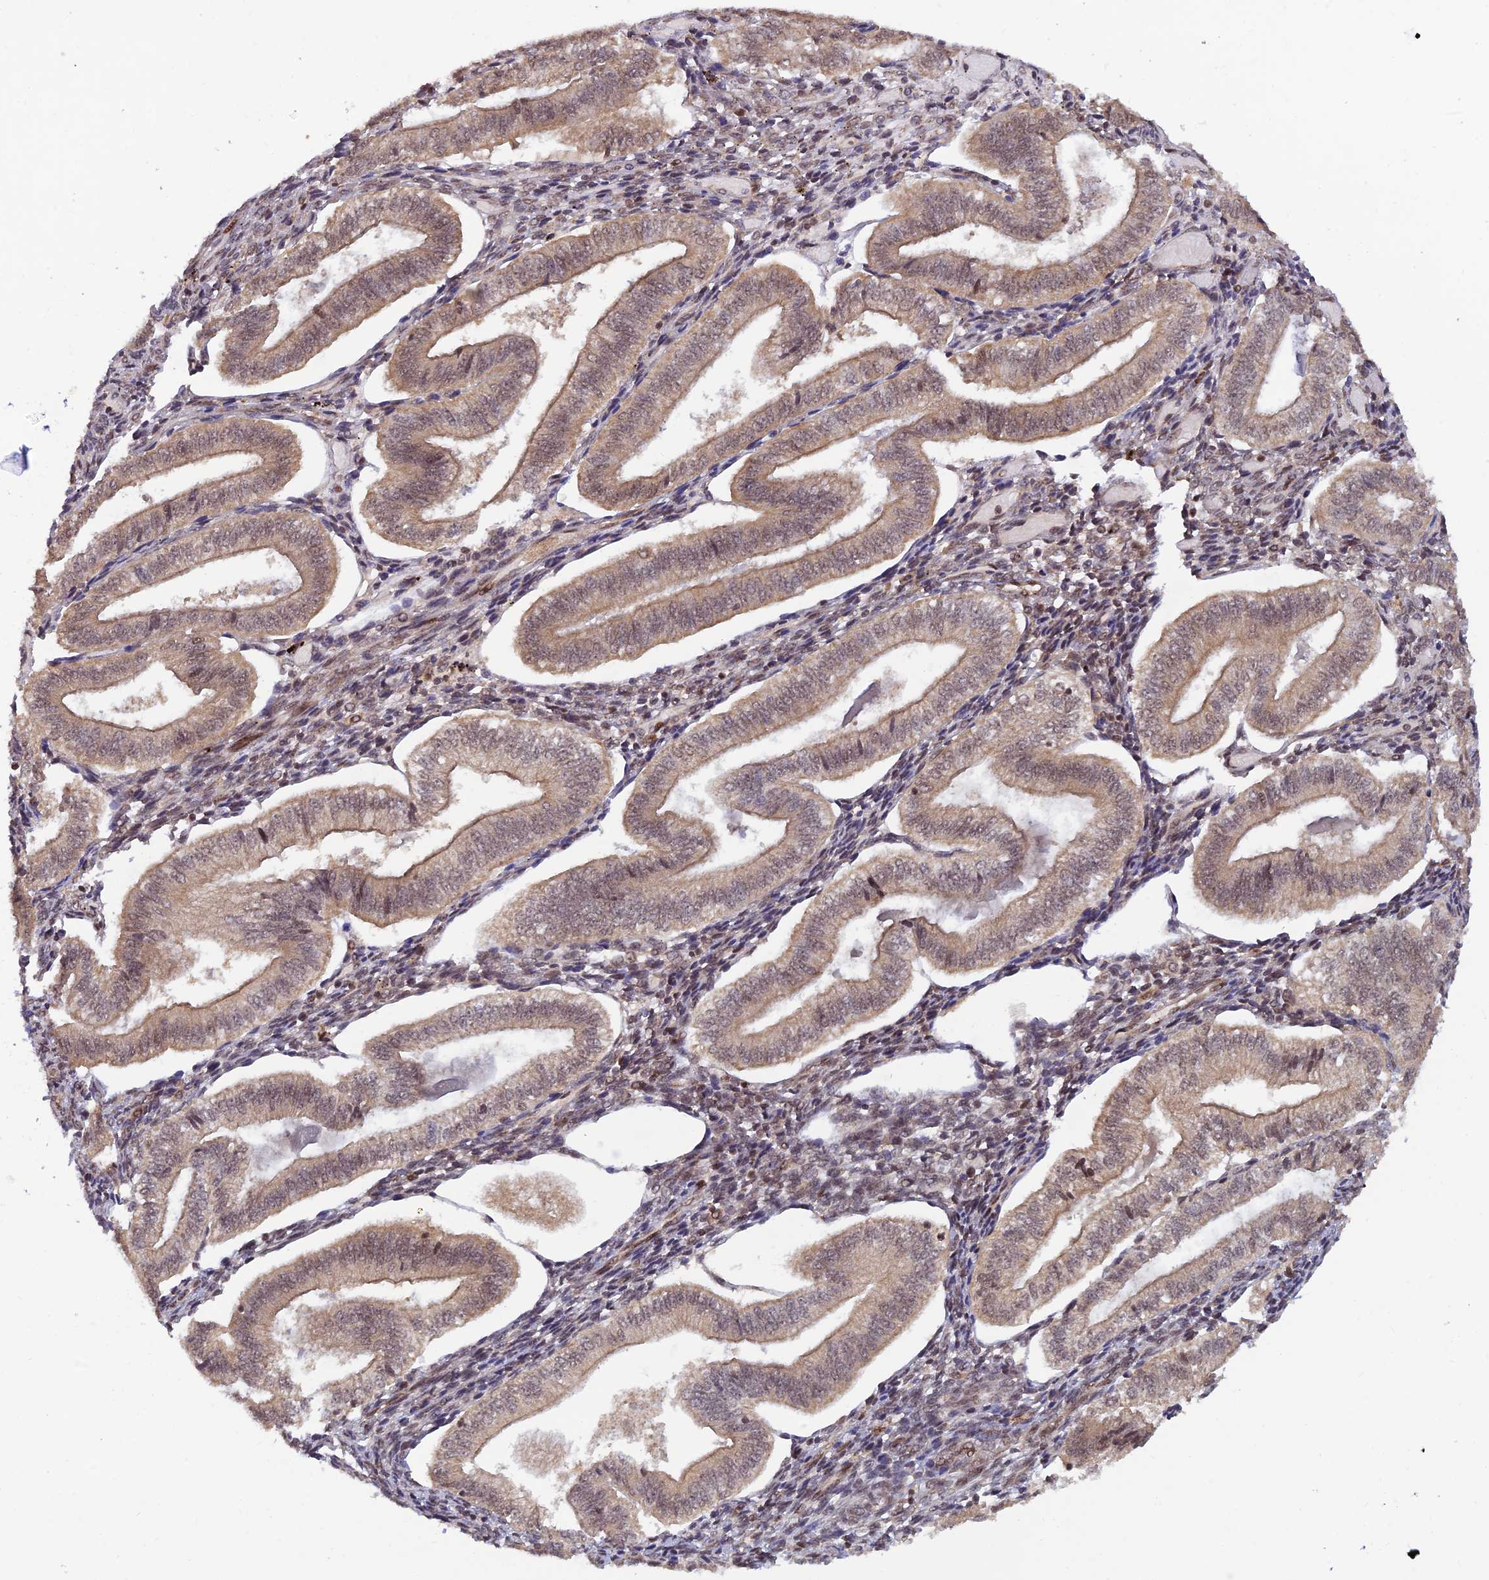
{"staining": {"intensity": "weak", "quantity": "25%-75%", "location": "nuclear"}, "tissue": "endometrium", "cell_type": "Cells in endometrial stroma", "image_type": "normal", "snomed": [{"axis": "morphology", "description": "Normal tissue, NOS"}, {"axis": "topography", "description": "Endometrium"}], "caption": "The image displays staining of normal endometrium, revealing weak nuclear protein positivity (brown color) within cells in endometrial stroma.", "gene": "ZNF565", "patient": {"sex": "female", "age": 34}}